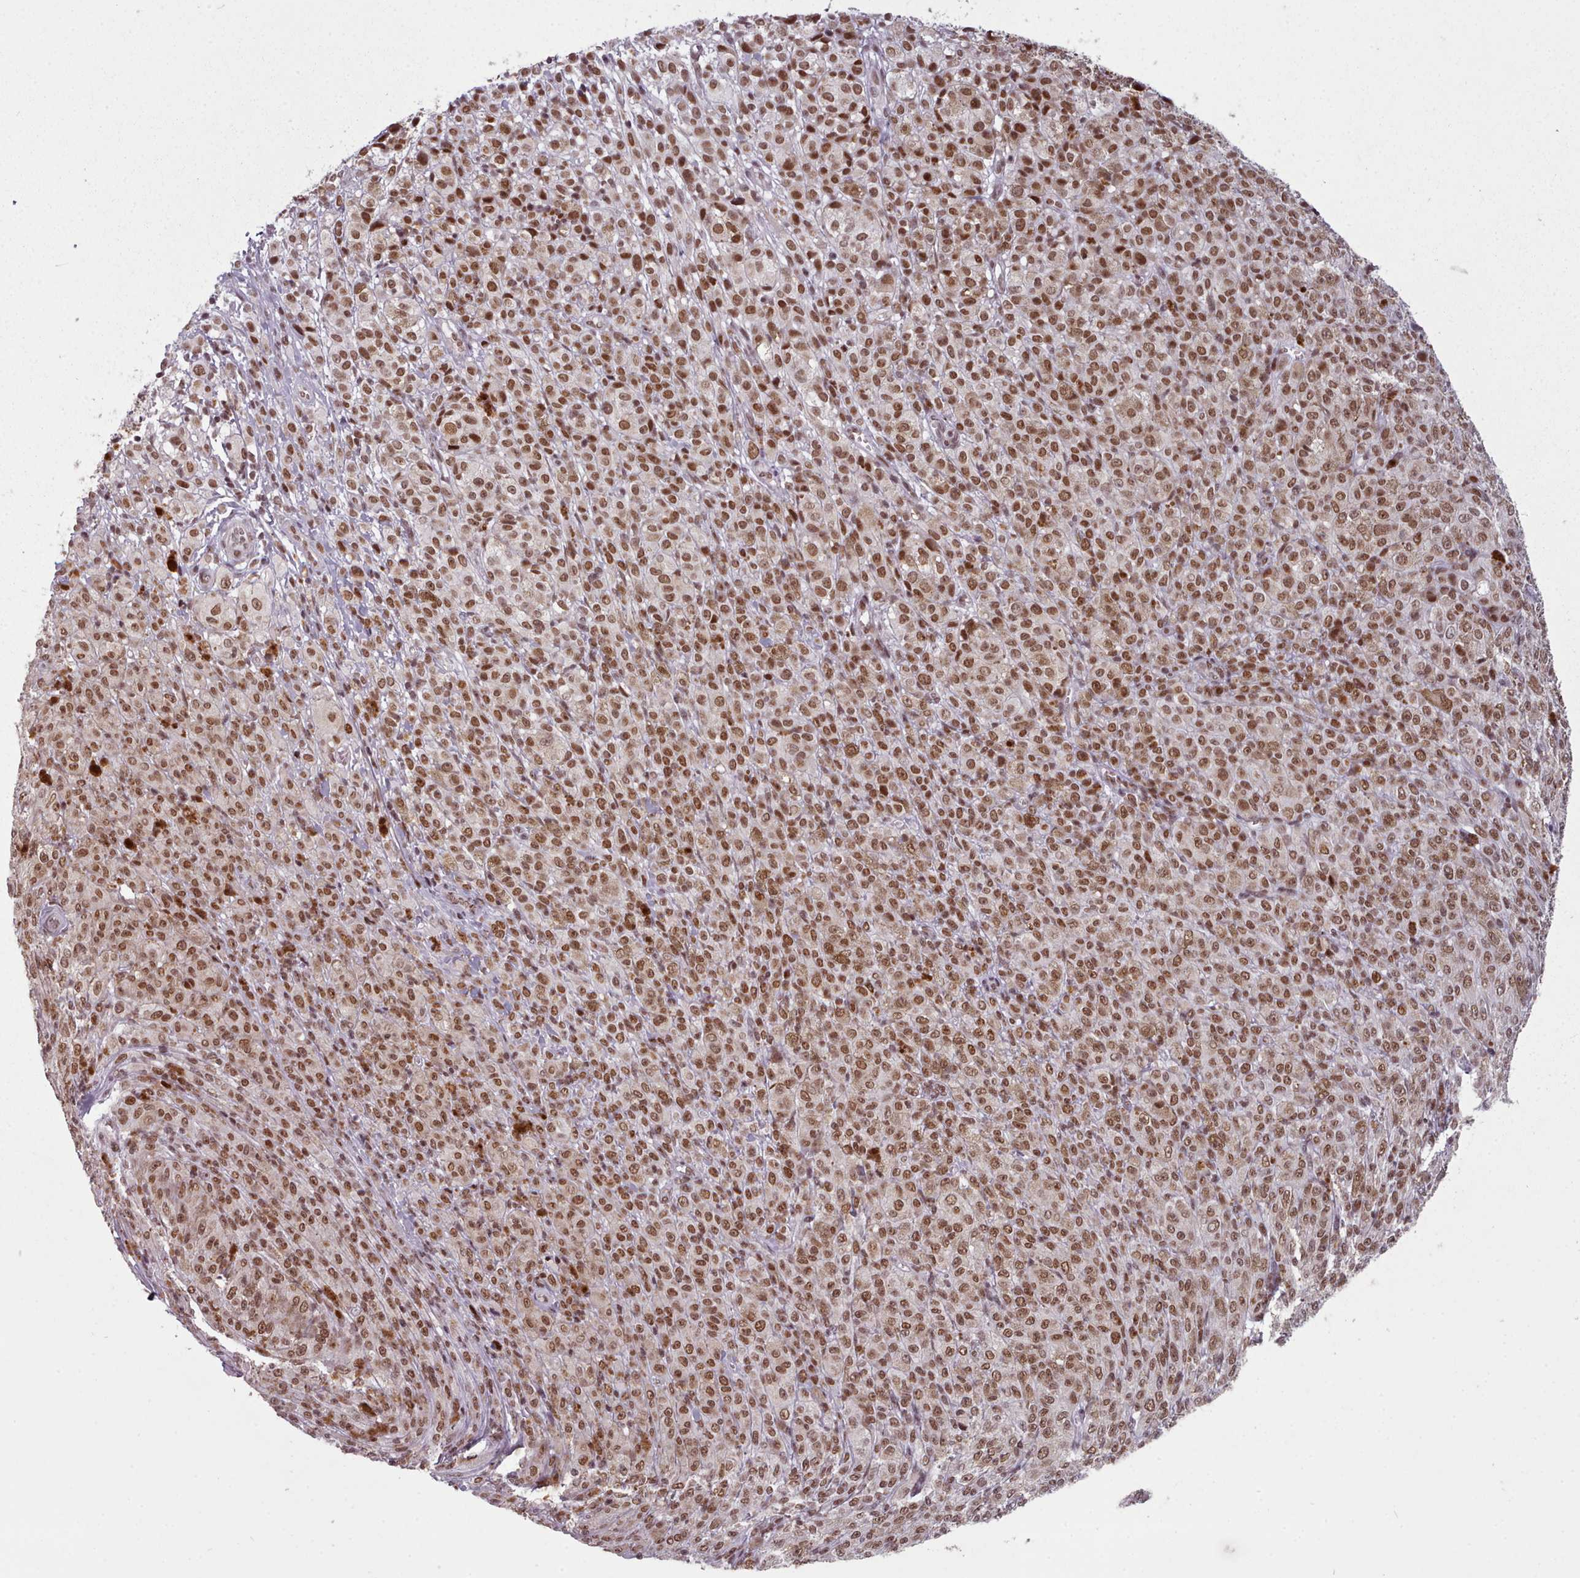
{"staining": {"intensity": "moderate", "quantity": ">75%", "location": "nuclear"}, "tissue": "melanoma", "cell_type": "Tumor cells", "image_type": "cancer", "snomed": [{"axis": "morphology", "description": "Malignant melanoma, NOS"}, {"axis": "topography", "description": "Skin"}], "caption": "This photomicrograph shows immunohistochemistry (IHC) staining of malignant melanoma, with medium moderate nuclear expression in about >75% of tumor cells.", "gene": "SRSF9", "patient": {"sex": "female", "age": 52}}